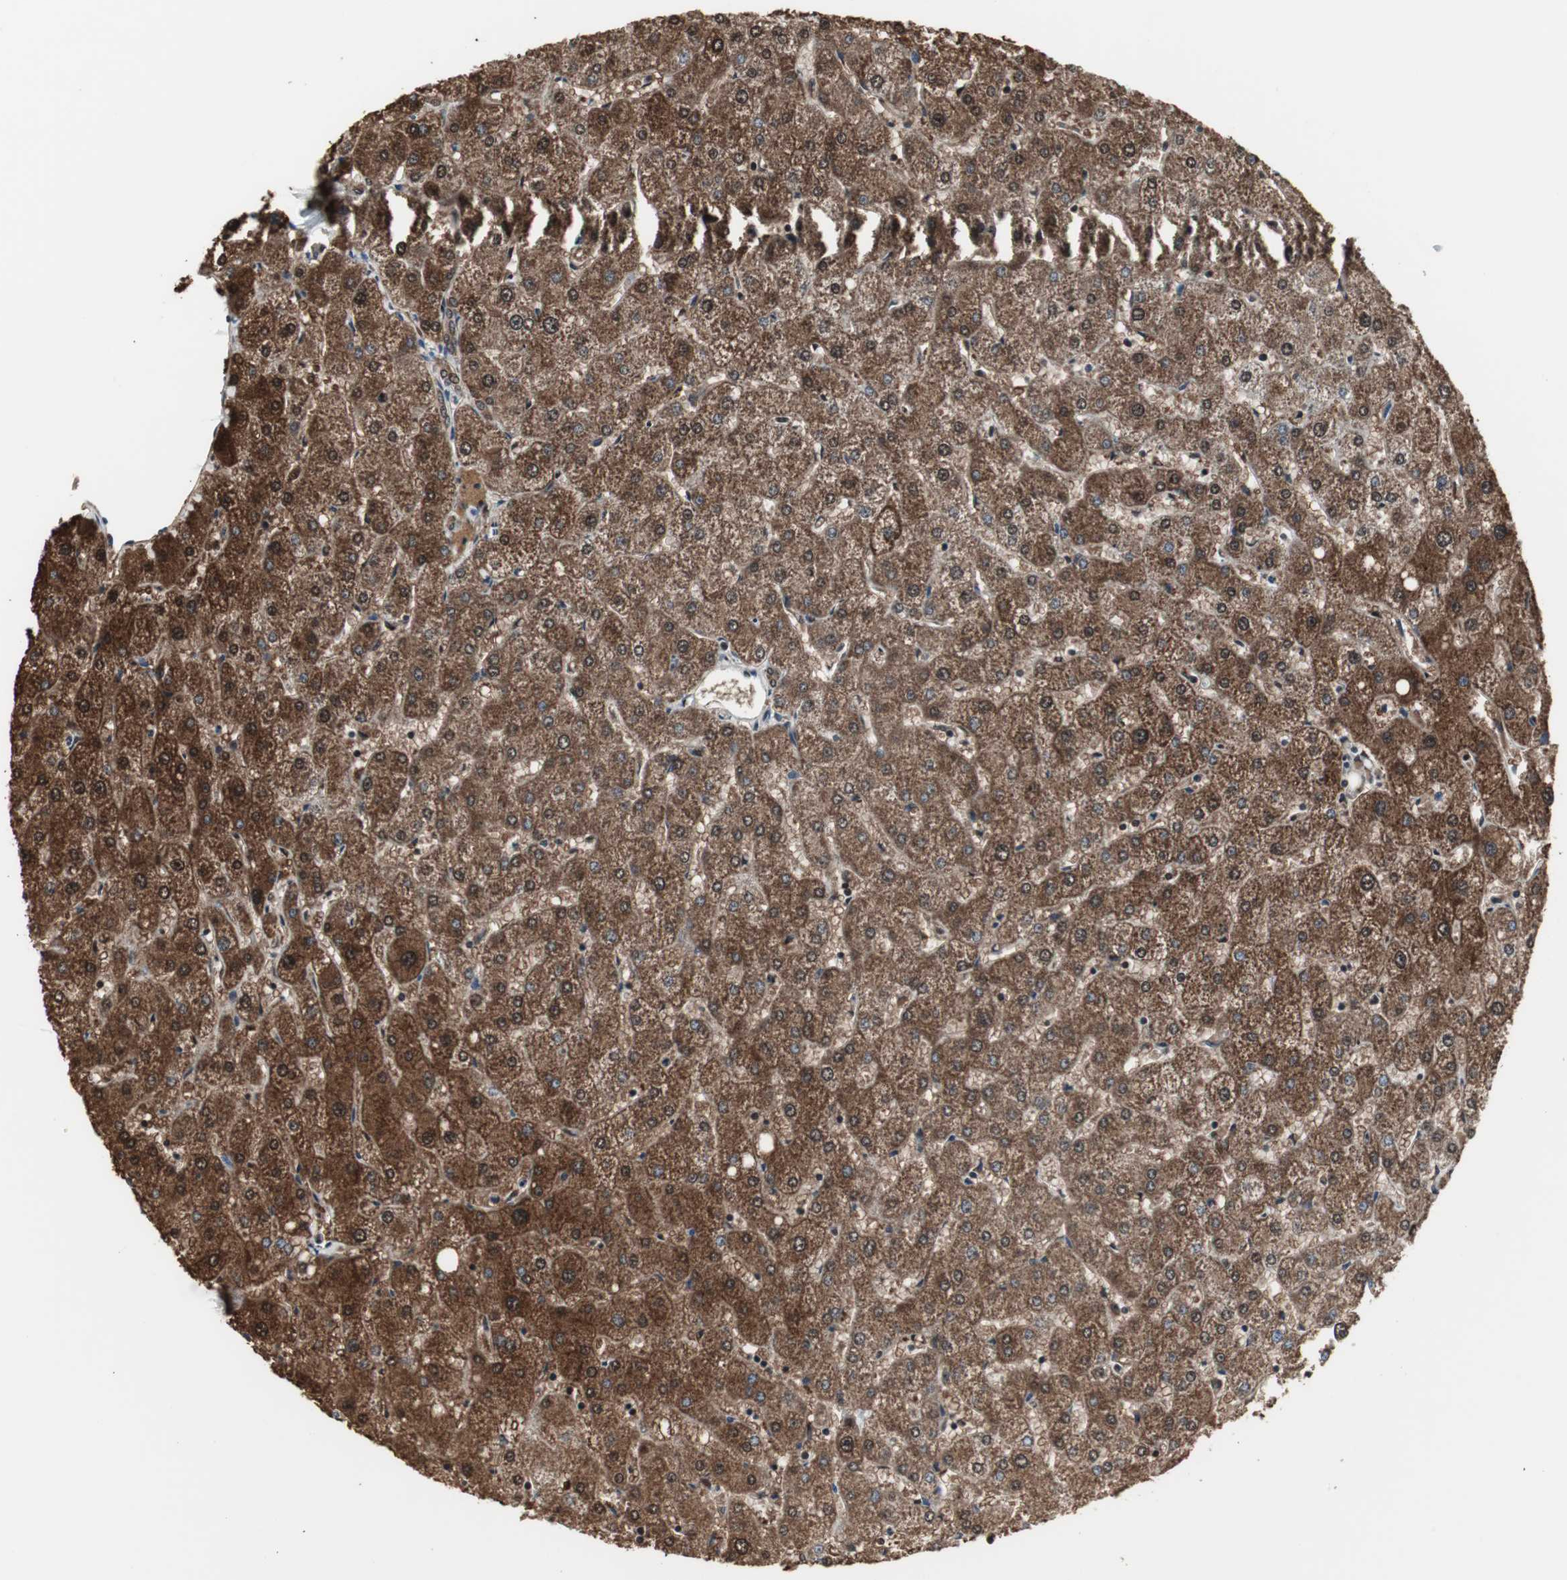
{"staining": {"intensity": "strong", "quantity": ">75%", "location": "cytoplasmic/membranous,nuclear"}, "tissue": "liver", "cell_type": "Cholangiocytes", "image_type": "normal", "snomed": [{"axis": "morphology", "description": "Normal tissue, NOS"}, {"axis": "topography", "description": "Liver"}], "caption": "Cholangiocytes show high levels of strong cytoplasmic/membranous,nuclear staining in about >75% of cells in normal human liver.", "gene": "PARN", "patient": {"sex": "male", "age": 67}}